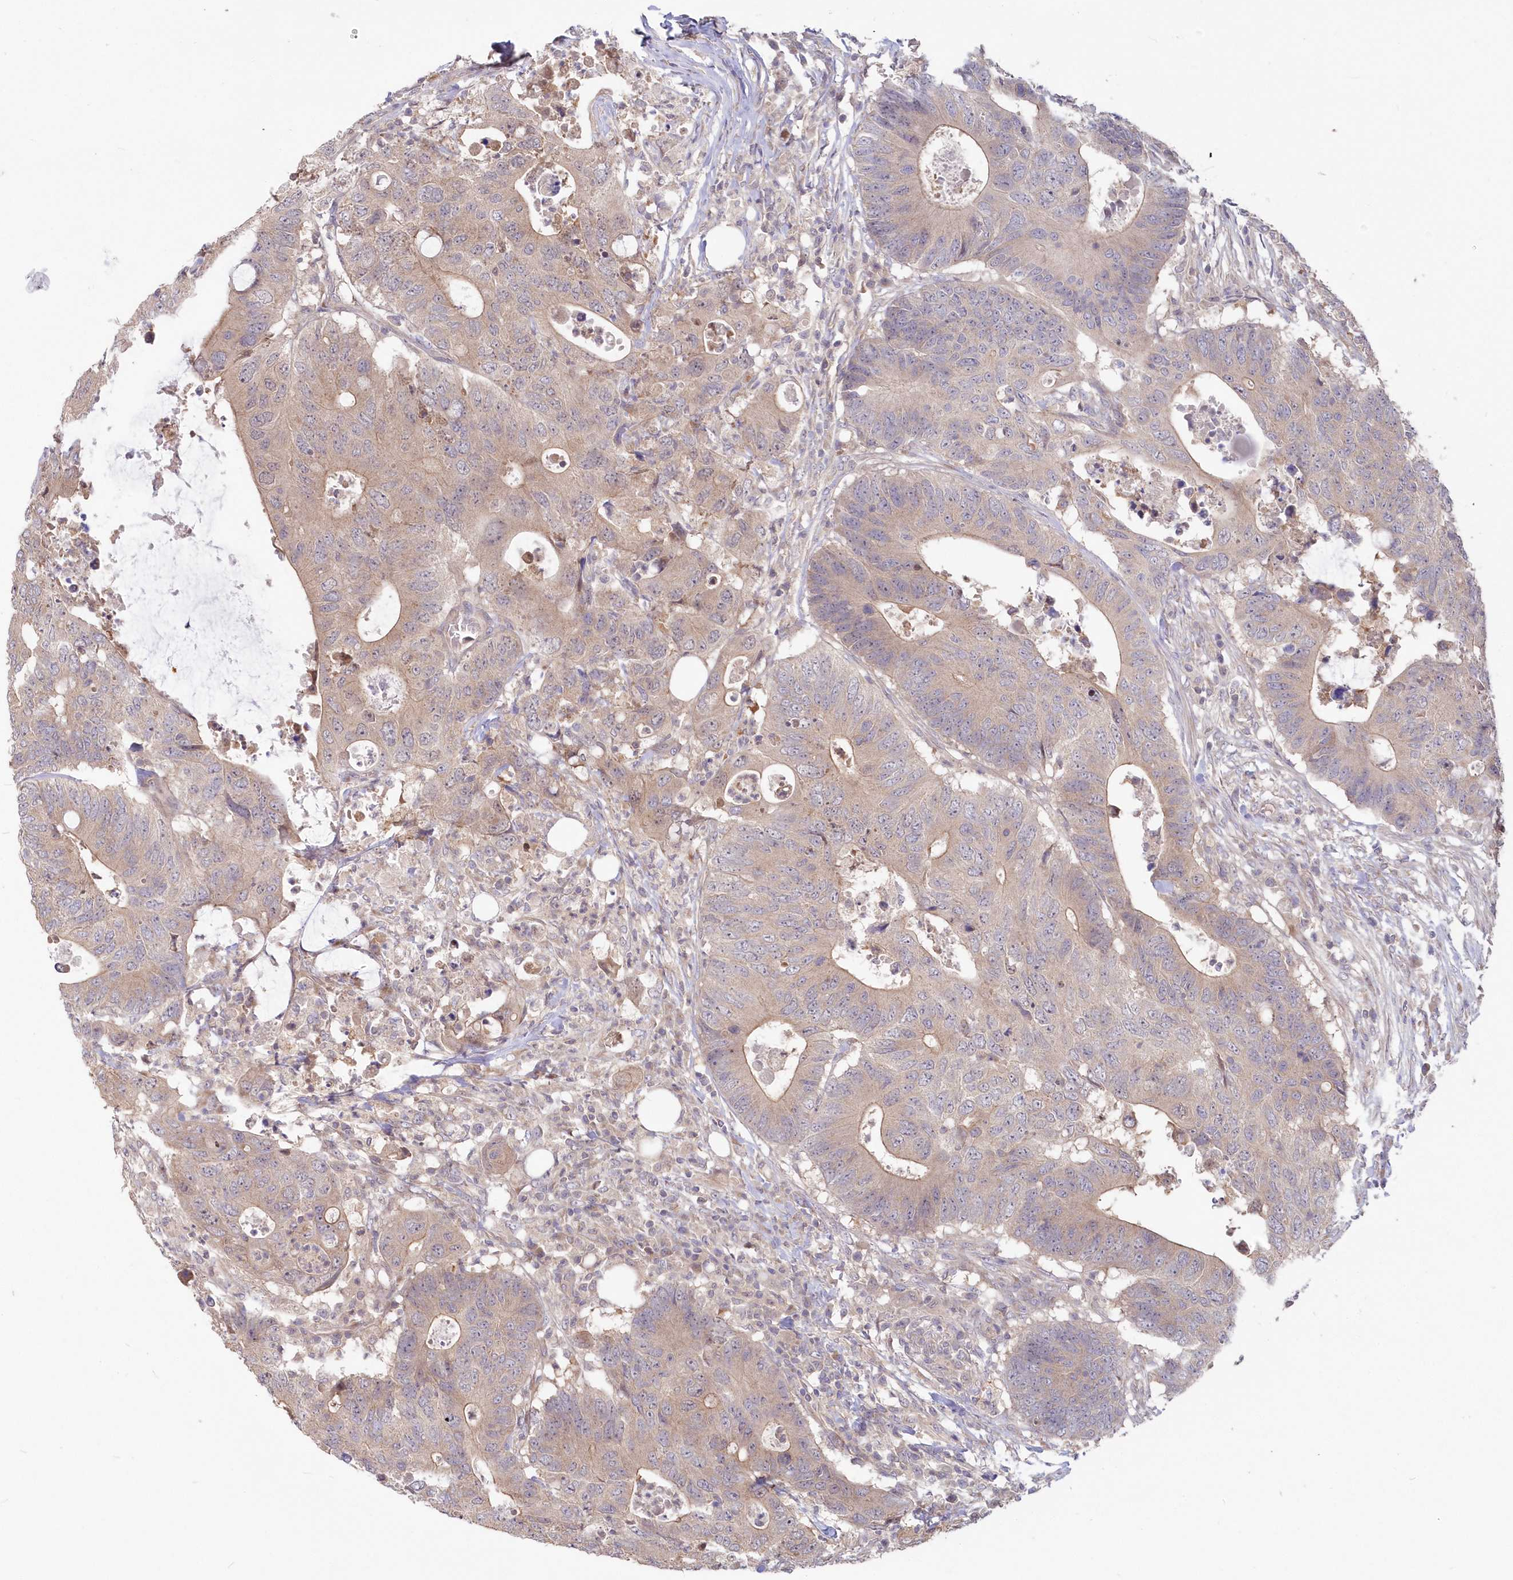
{"staining": {"intensity": "weak", "quantity": "25%-75%", "location": "cytoplasmic/membranous"}, "tissue": "colorectal cancer", "cell_type": "Tumor cells", "image_type": "cancer", "snomed": [{"axis": "morphology", "description": "Adenocarcinoma, NOS"}, {"axis": "topography", "description": "Colon"}], "caption": "This image exhibits adenocarcinoma (colorectal) stained with immunohistochemistry (IHC) to label a protein in brown. The cytoplasmic/membranous of tumor cells show weak positivity for the protein. Nuclei are counter-stained blue.", "gene": "TBCA", "patient": {"sex": "male", "age": 71}}